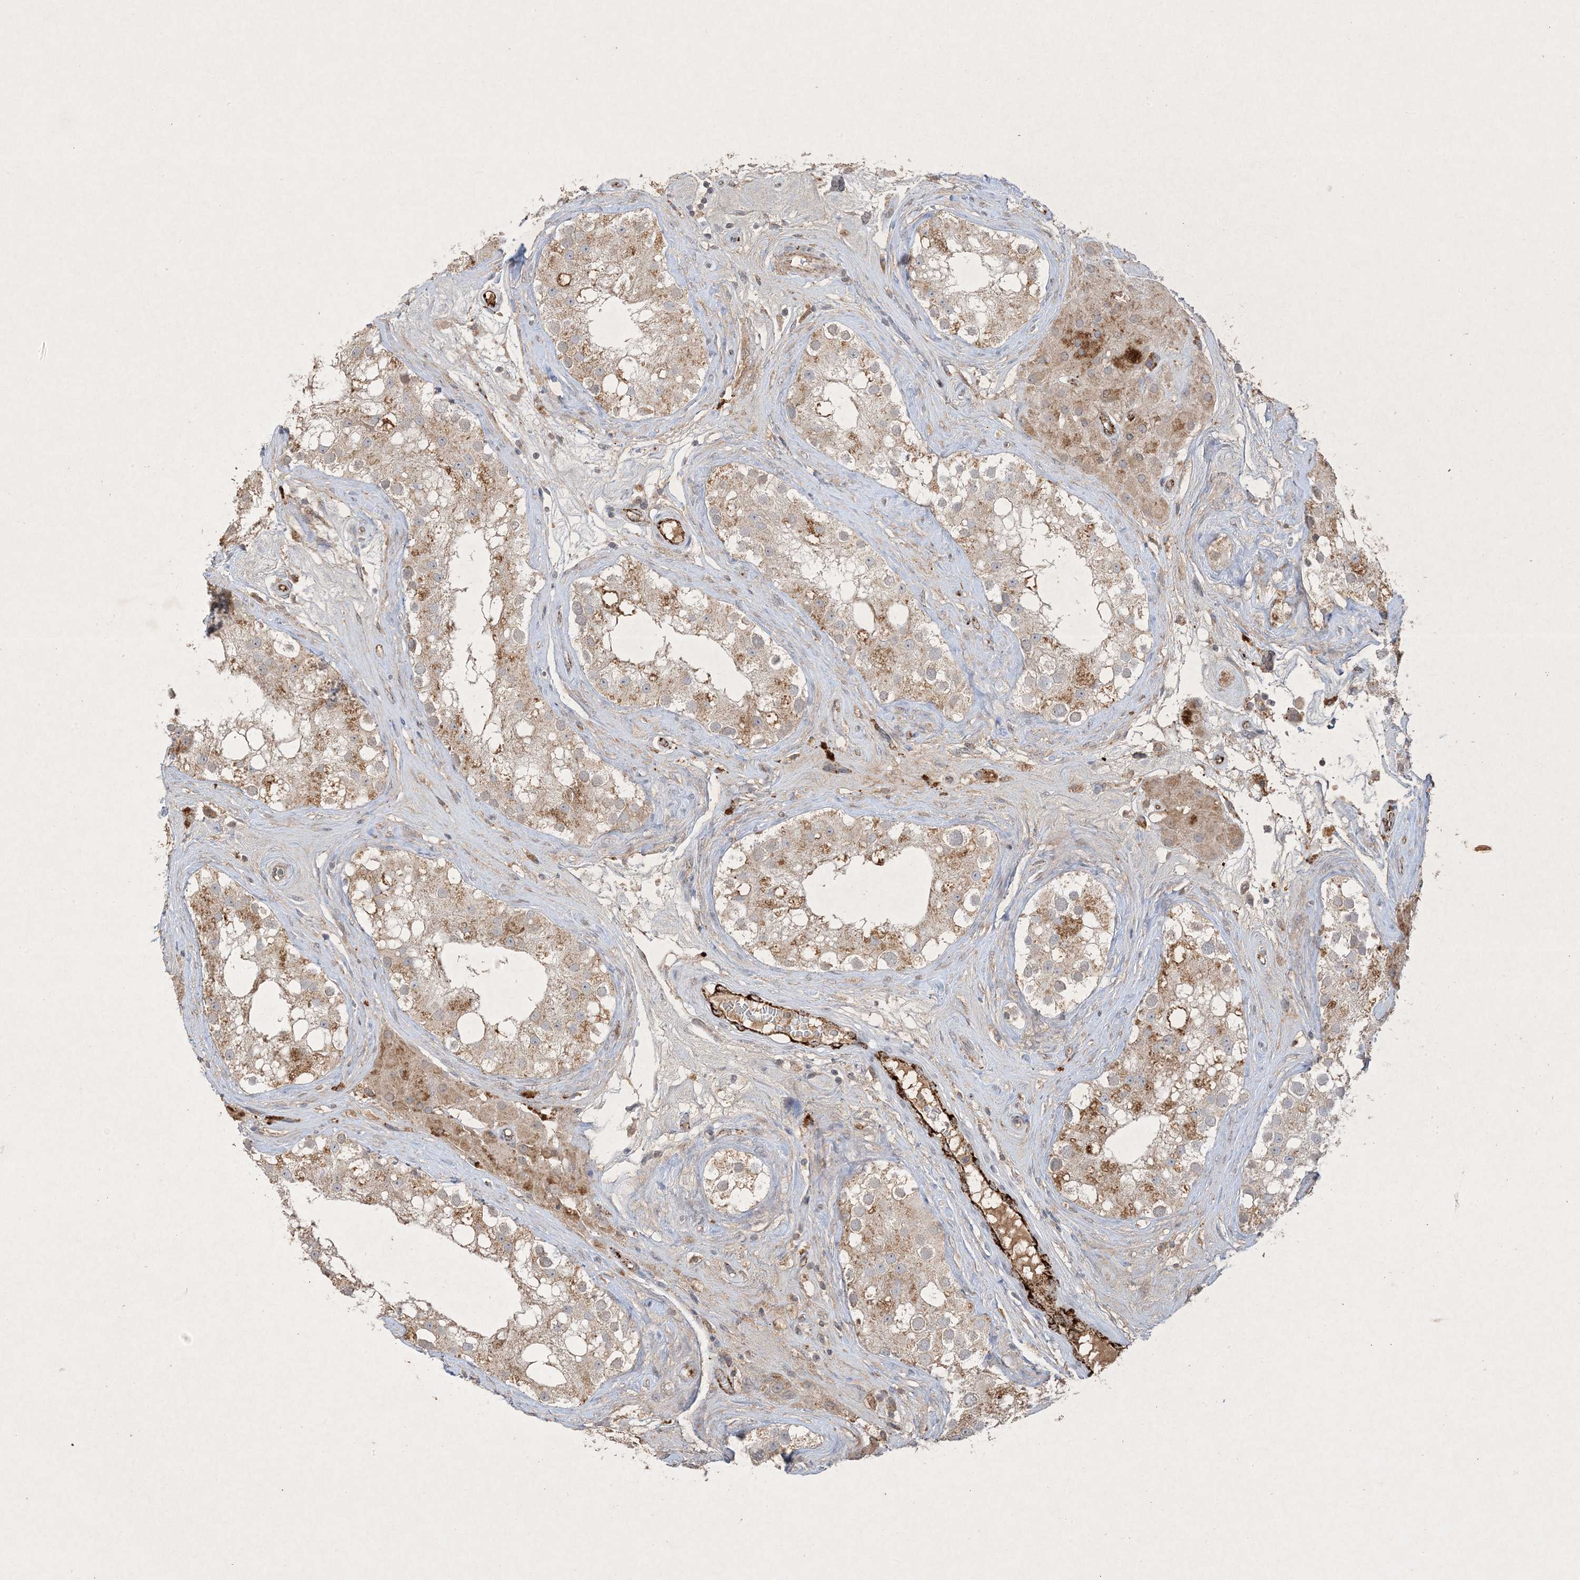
{"staining": {"intensity": "moderate", "quantity": "<25%", "location": "cytoplasmic/membranous"}, "tissue": "testis", "cell_type": "Cells in seminiferous ducts", "image_type": "normal", "snomed": [{"axis": "morphology", "description": "Normal tissue, NOS"}, {"axis": "topography", "description": "Testis"}], "caption": "The immunohistochemical stain labels moderate cytoplasmic/membranous staining in cells in seminiferous ducts of benign testis. (DAB (3,3'-diaminobenzidine) IHC with brightfield microscopy, high magnification).", "gene": "PRSS36", "patient": {"sex": "male", "age": 84}}